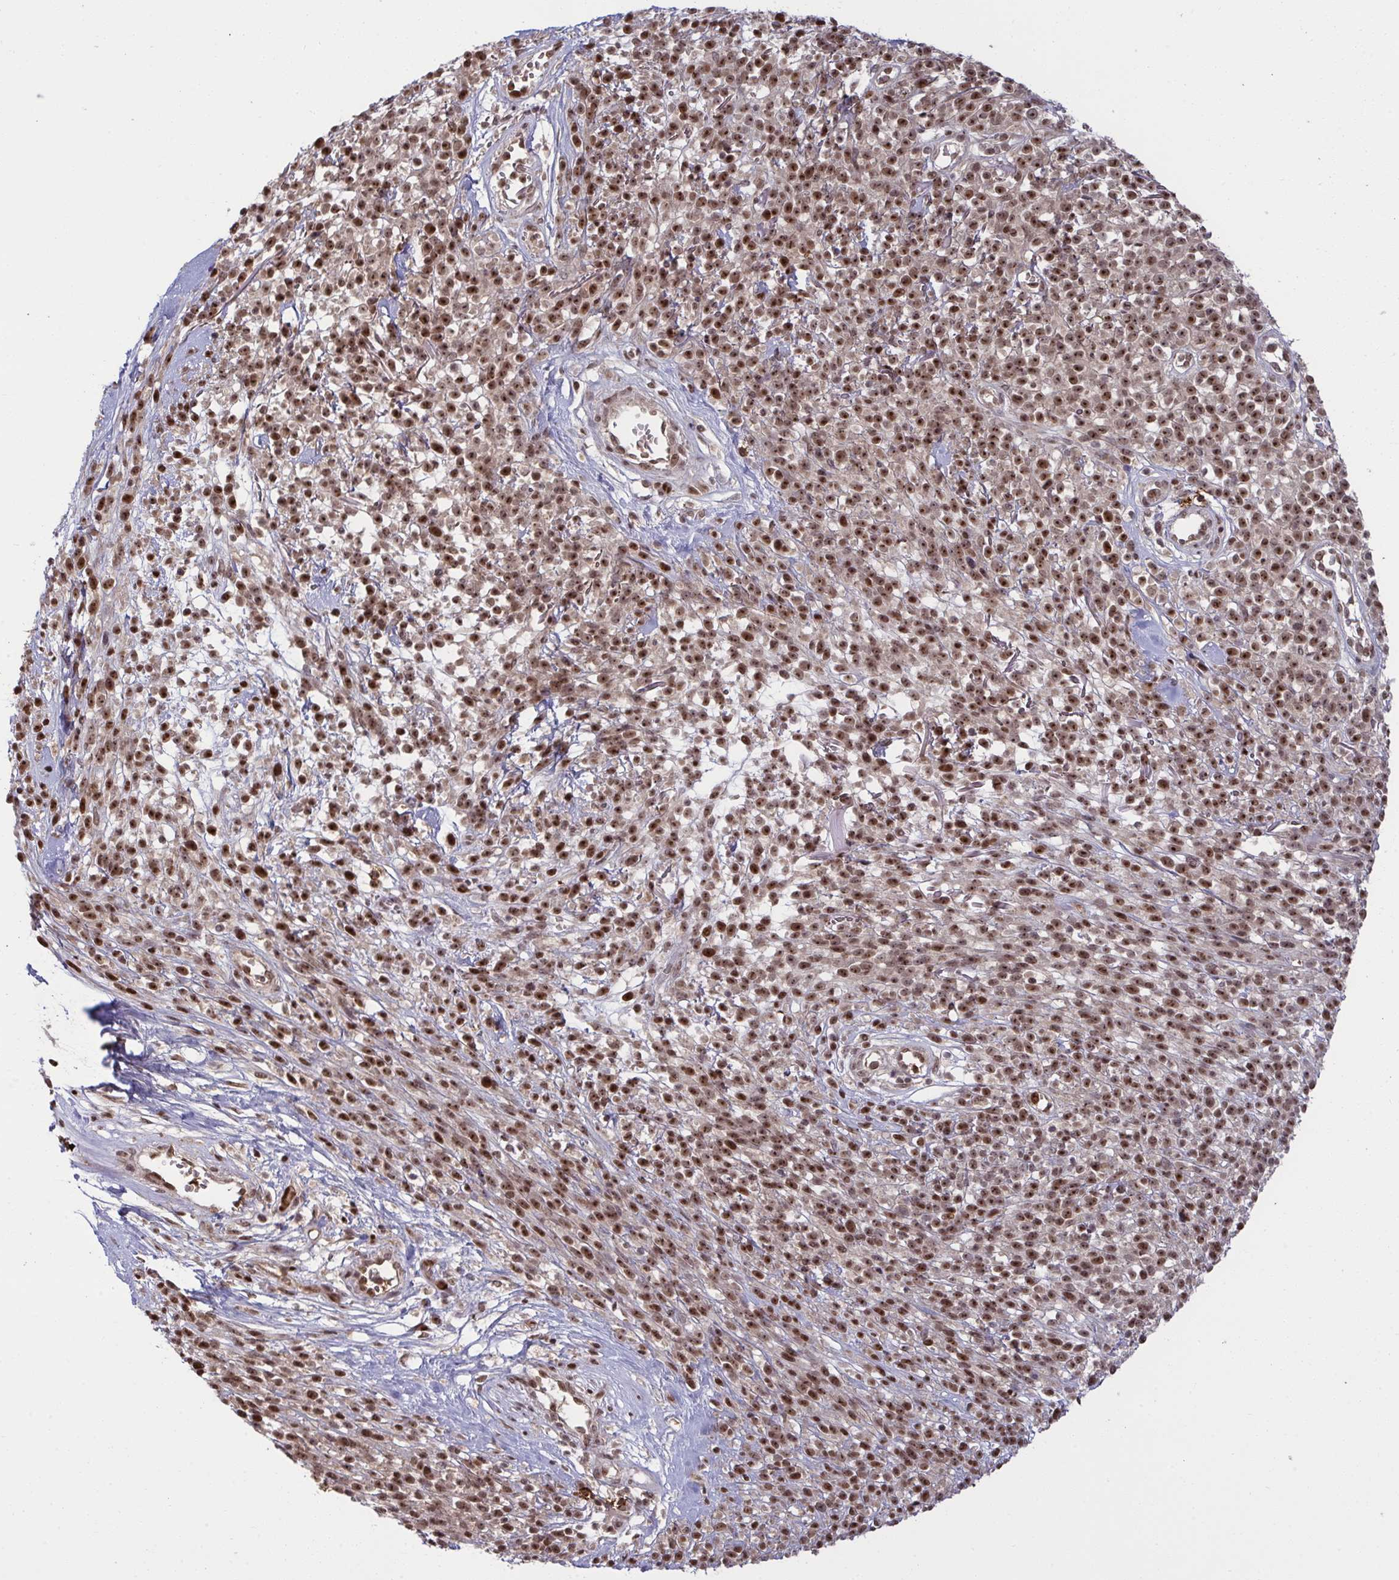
{"staining": {"intensity": "moderate", "quantity": ">75%", "location": "nuclear"}, "tissue": "melanoma", "cell_type": "Tumor cells", "image_type": "cancer", "snomed": [{"axis": "morphology", "description": "Malignant melanoma, NOS"}, {"axis": "topography", "description": "Skin"}, {"axis": "topography", "description": "Skin of trunk"}], "caption": "Brown immunohistochemical staining in human melanoma exhibits moderate nuclear positivity in about >75% of tumor cells.", "gene": "UXT", "patient": {"sex": "male", "age": 74}}